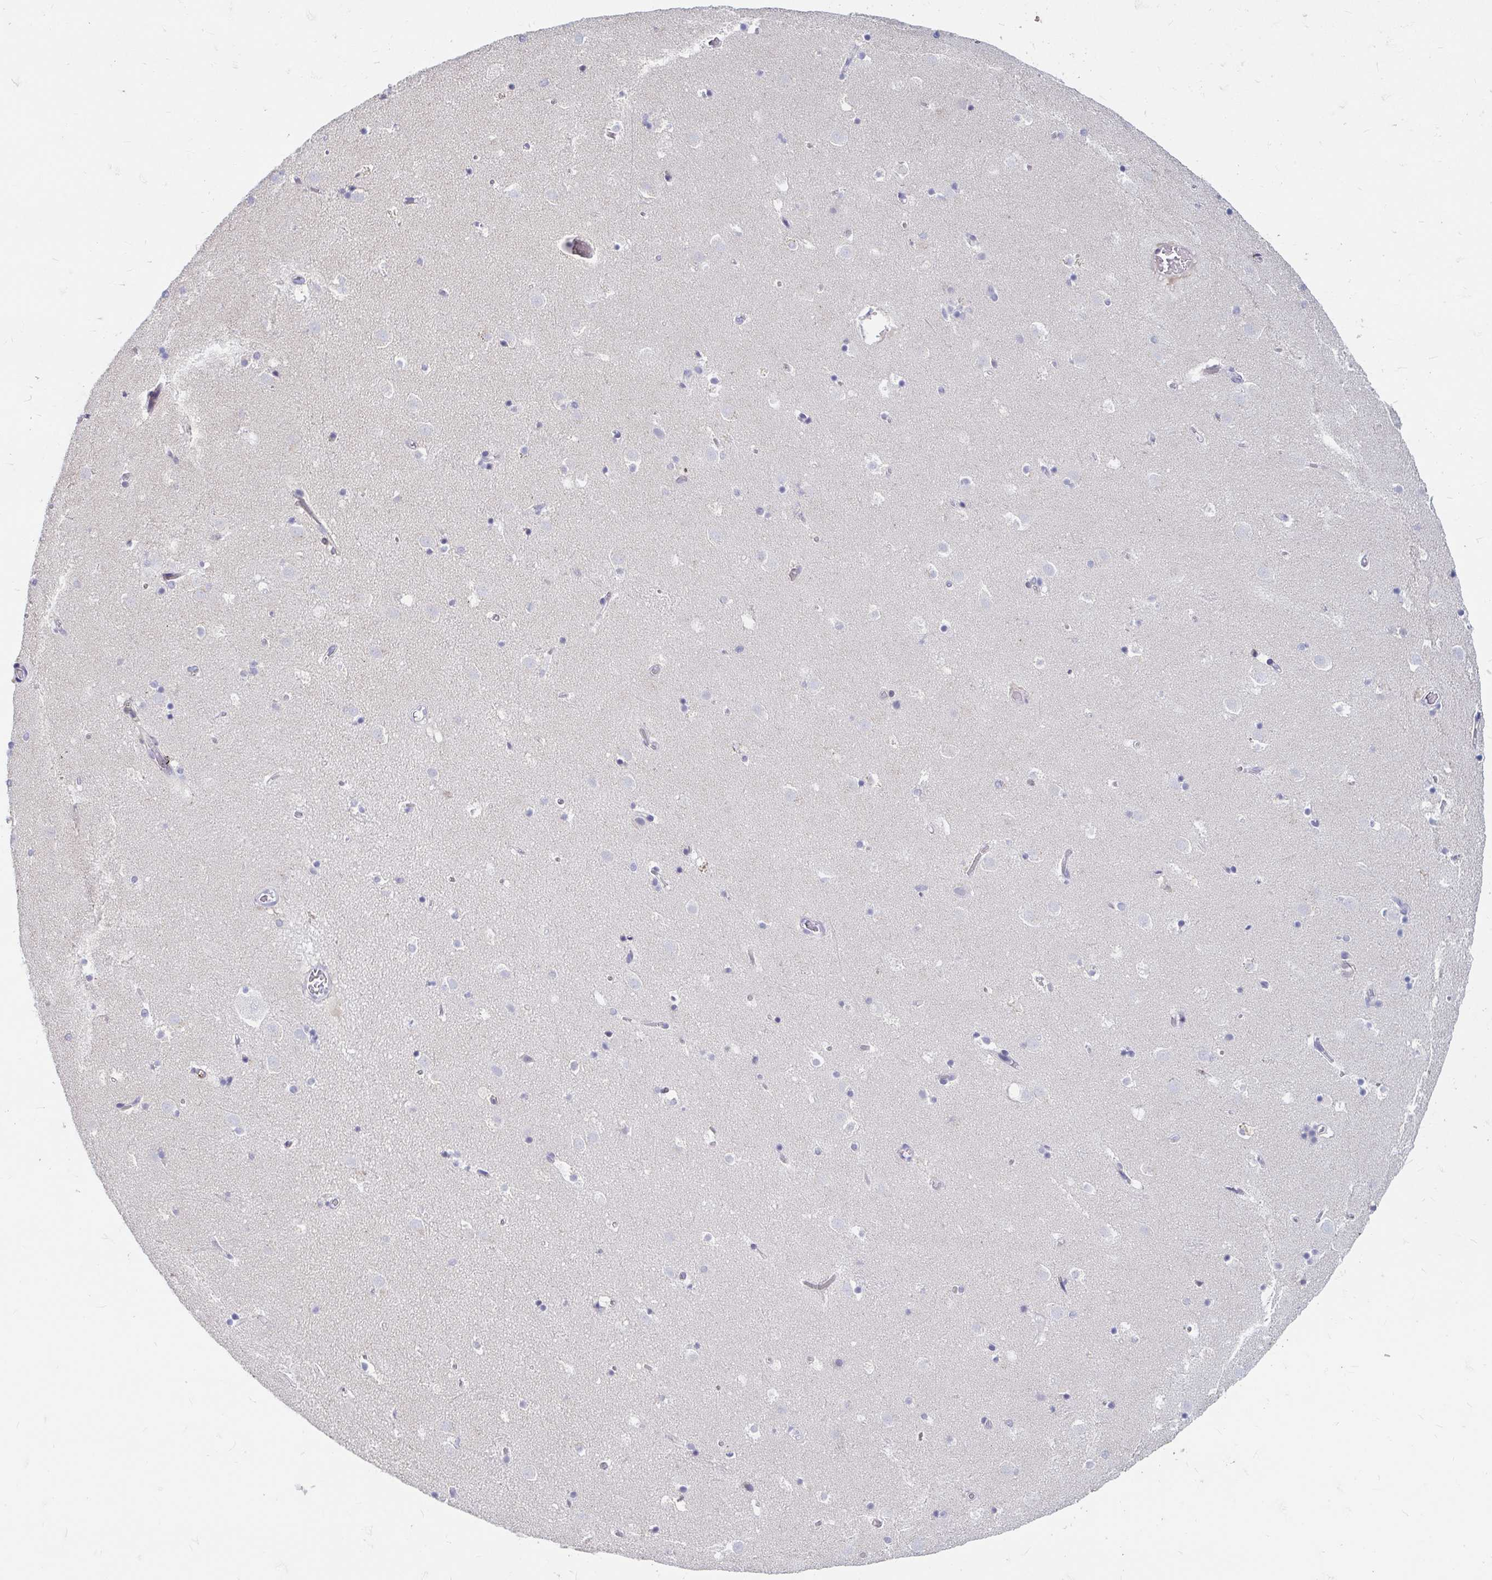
{"staining": {"intensity": "negative", "quantity": "none", "location": "none"}, "tissue": "caudate", "cell_type": "Glial cells", "image_type": "normal", "snomed": [{"axis": "morphology", "description": "Normal tissue, NOS"}, {"axis": "topography", "description": "Lateral ventricle wall"}], "caption": "The immunohistochemistry (IHC) image has no significant staining in glial cells of caudate. (DAB (3,3'-diaminobenzidine) IHC with hematoxylin counter stain).", "gene": "ADH1A", "patient": {"sex": "male", "age": 37}}